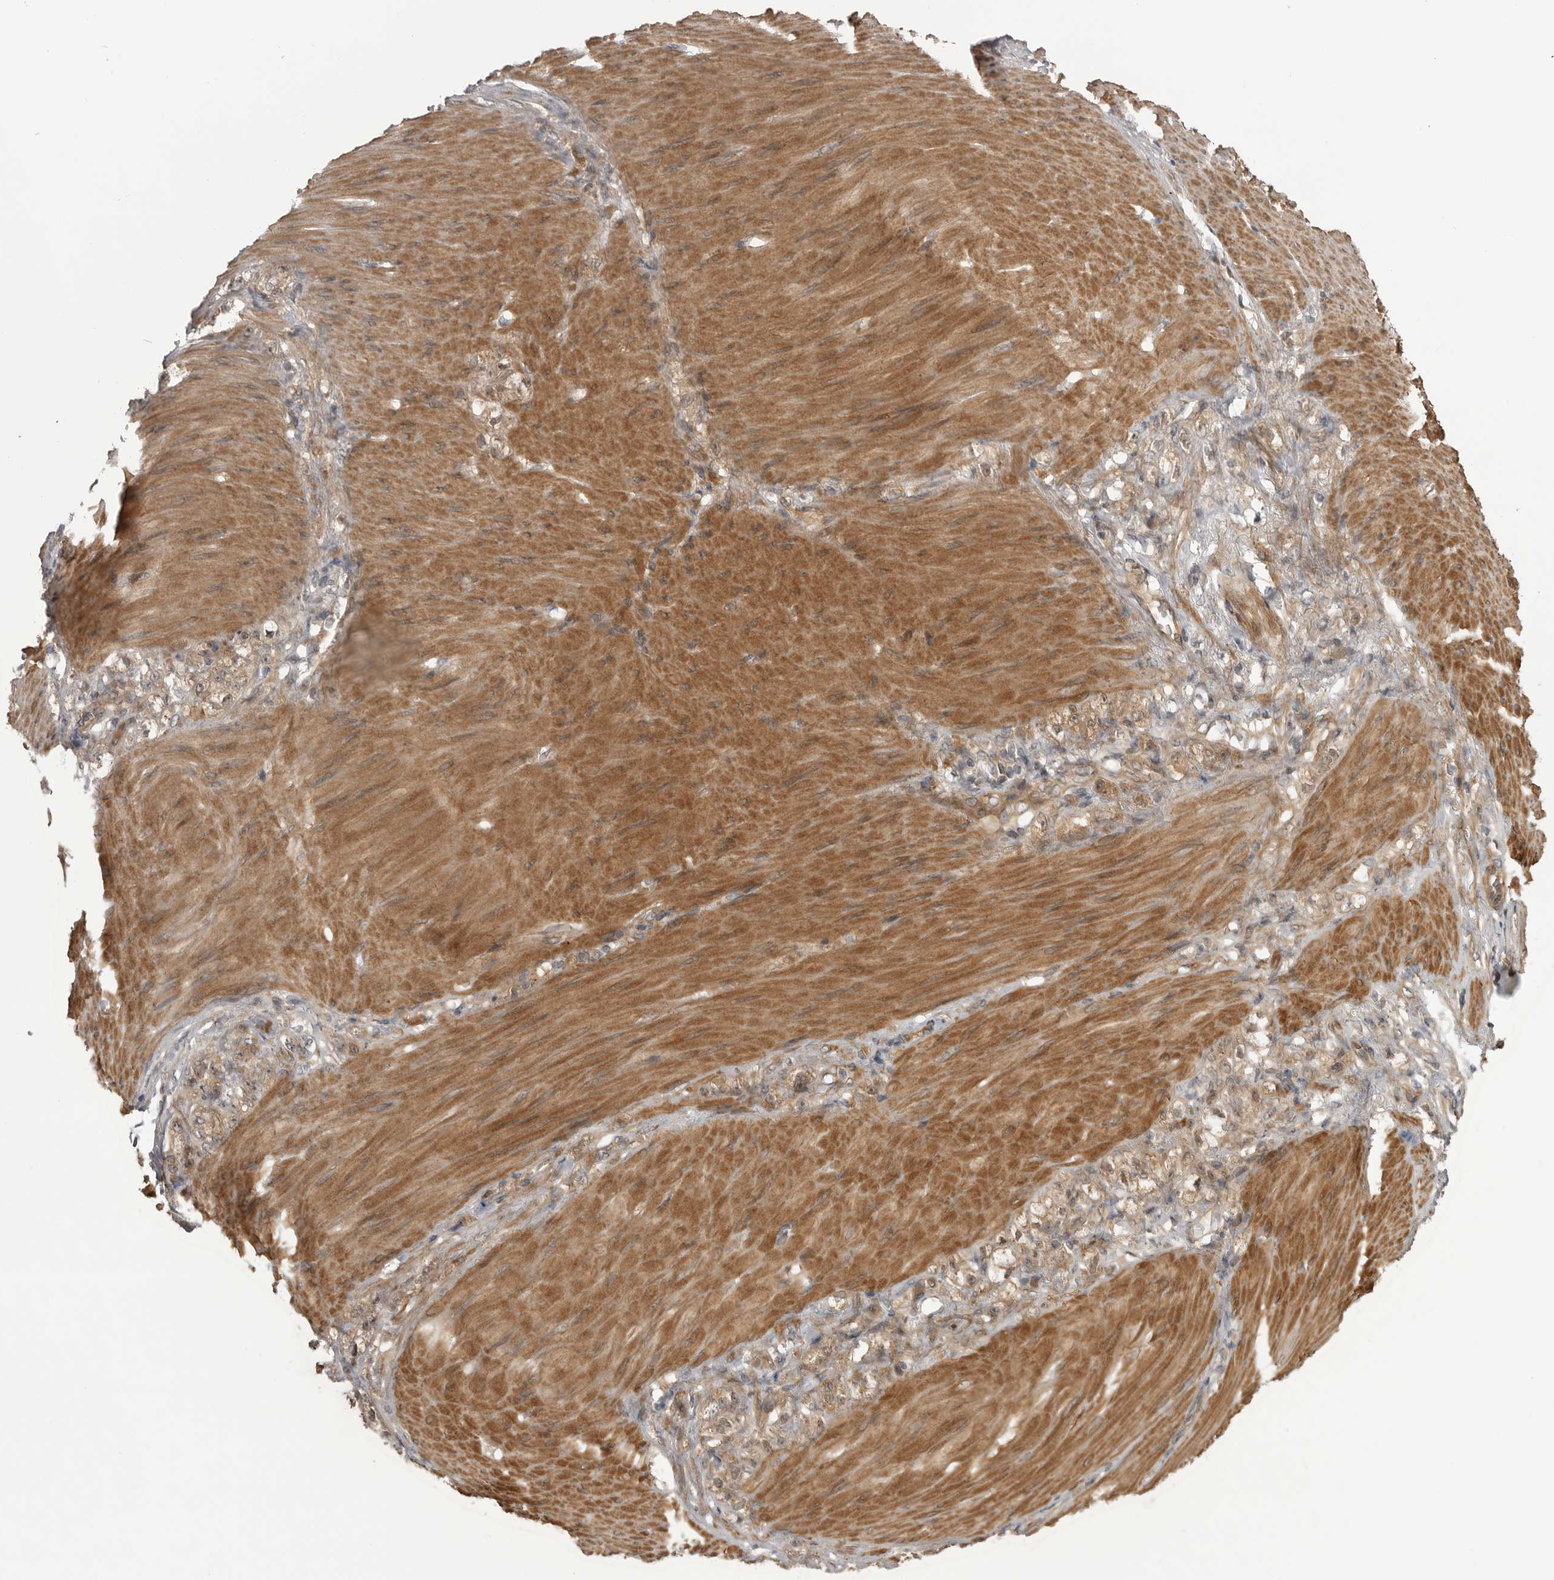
{"staining": {"intensity": "moderate", "quantity": ">75%", "location": "cytoplasmic/membranous"}, "tissue": "stomach cancer", "cell_type": "Tumor cells", "image_type": "cancer", "snomed": [{"axis": "morphology", "description": "Normal tissue, NOS"}, {"axis": "morphology", "description": "Adenocarcinoma, NOS"}, {"axis": "topography", "description": "Stomach"}], "caption": "The immunohistochemical stain highlights moderate cytoplasmic/membranous staining in tumor cells of stomach cancer (adenocarcinoma) tissue. (DAB = brown stain, brightfield microscopy at high magnification).", "gene": "PDCL", "patient": {"sex": "male", "age": 82}}